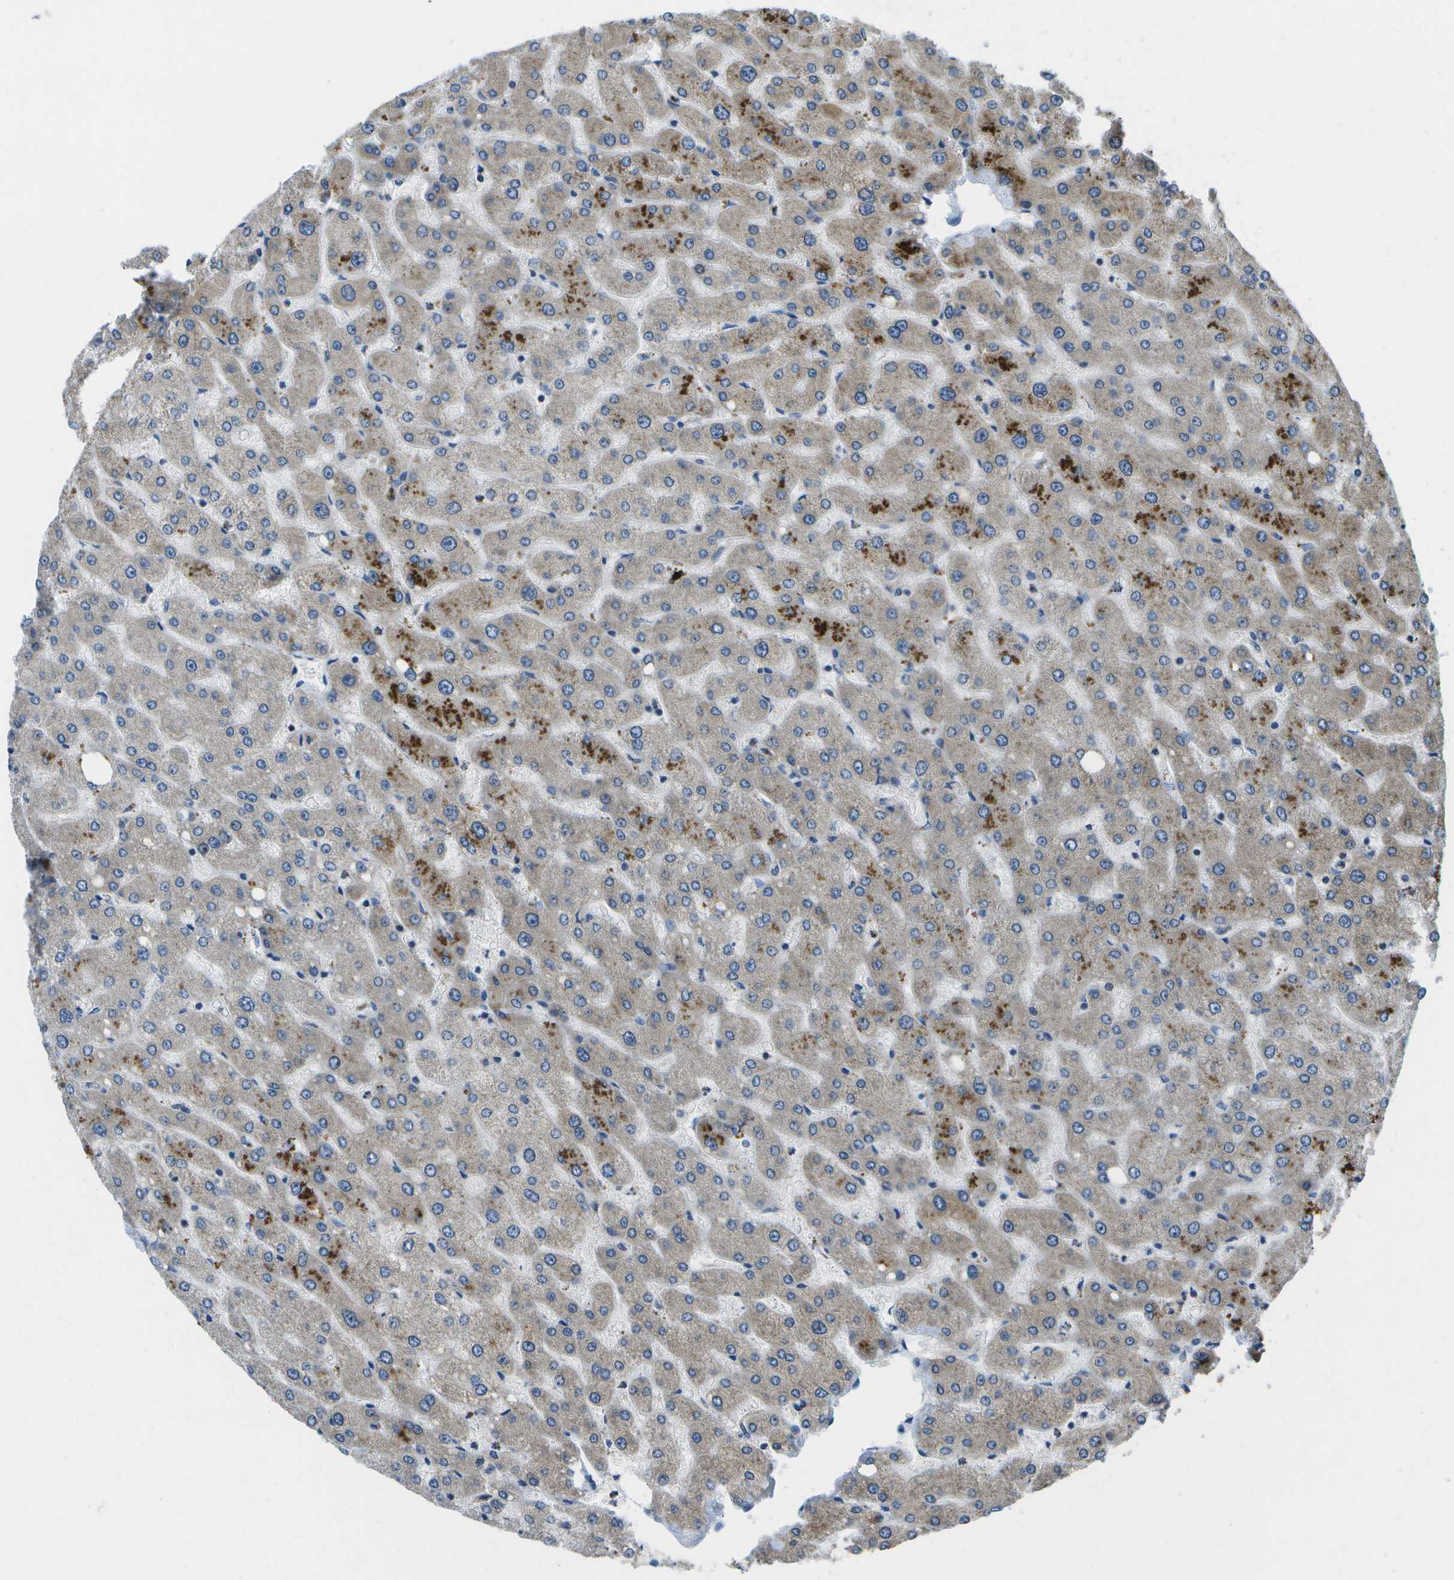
{"staining": {"intensity": "weak", "quantity": "25%-75%", "location": "cytoplasmic/membranous"}, "tissue": "liver", "cell_type": "Cholangiocytes", "image_type": "normal", "snomed": [{"axis": "morphology", "description": "Normal tissue, NOS"}, {"axis": "topography", "description": "Liver"}], "caption": "Liver stained for a protein shows weak cytoplasmic/membranous positivity in cholangiocytes. The staining was performed using DAB, with brown indicating positive protein expression. Nuclei are stained blue with hematoxylin.", "gene": "GDF5", "patient": {"sex": "male", "age": 55}}